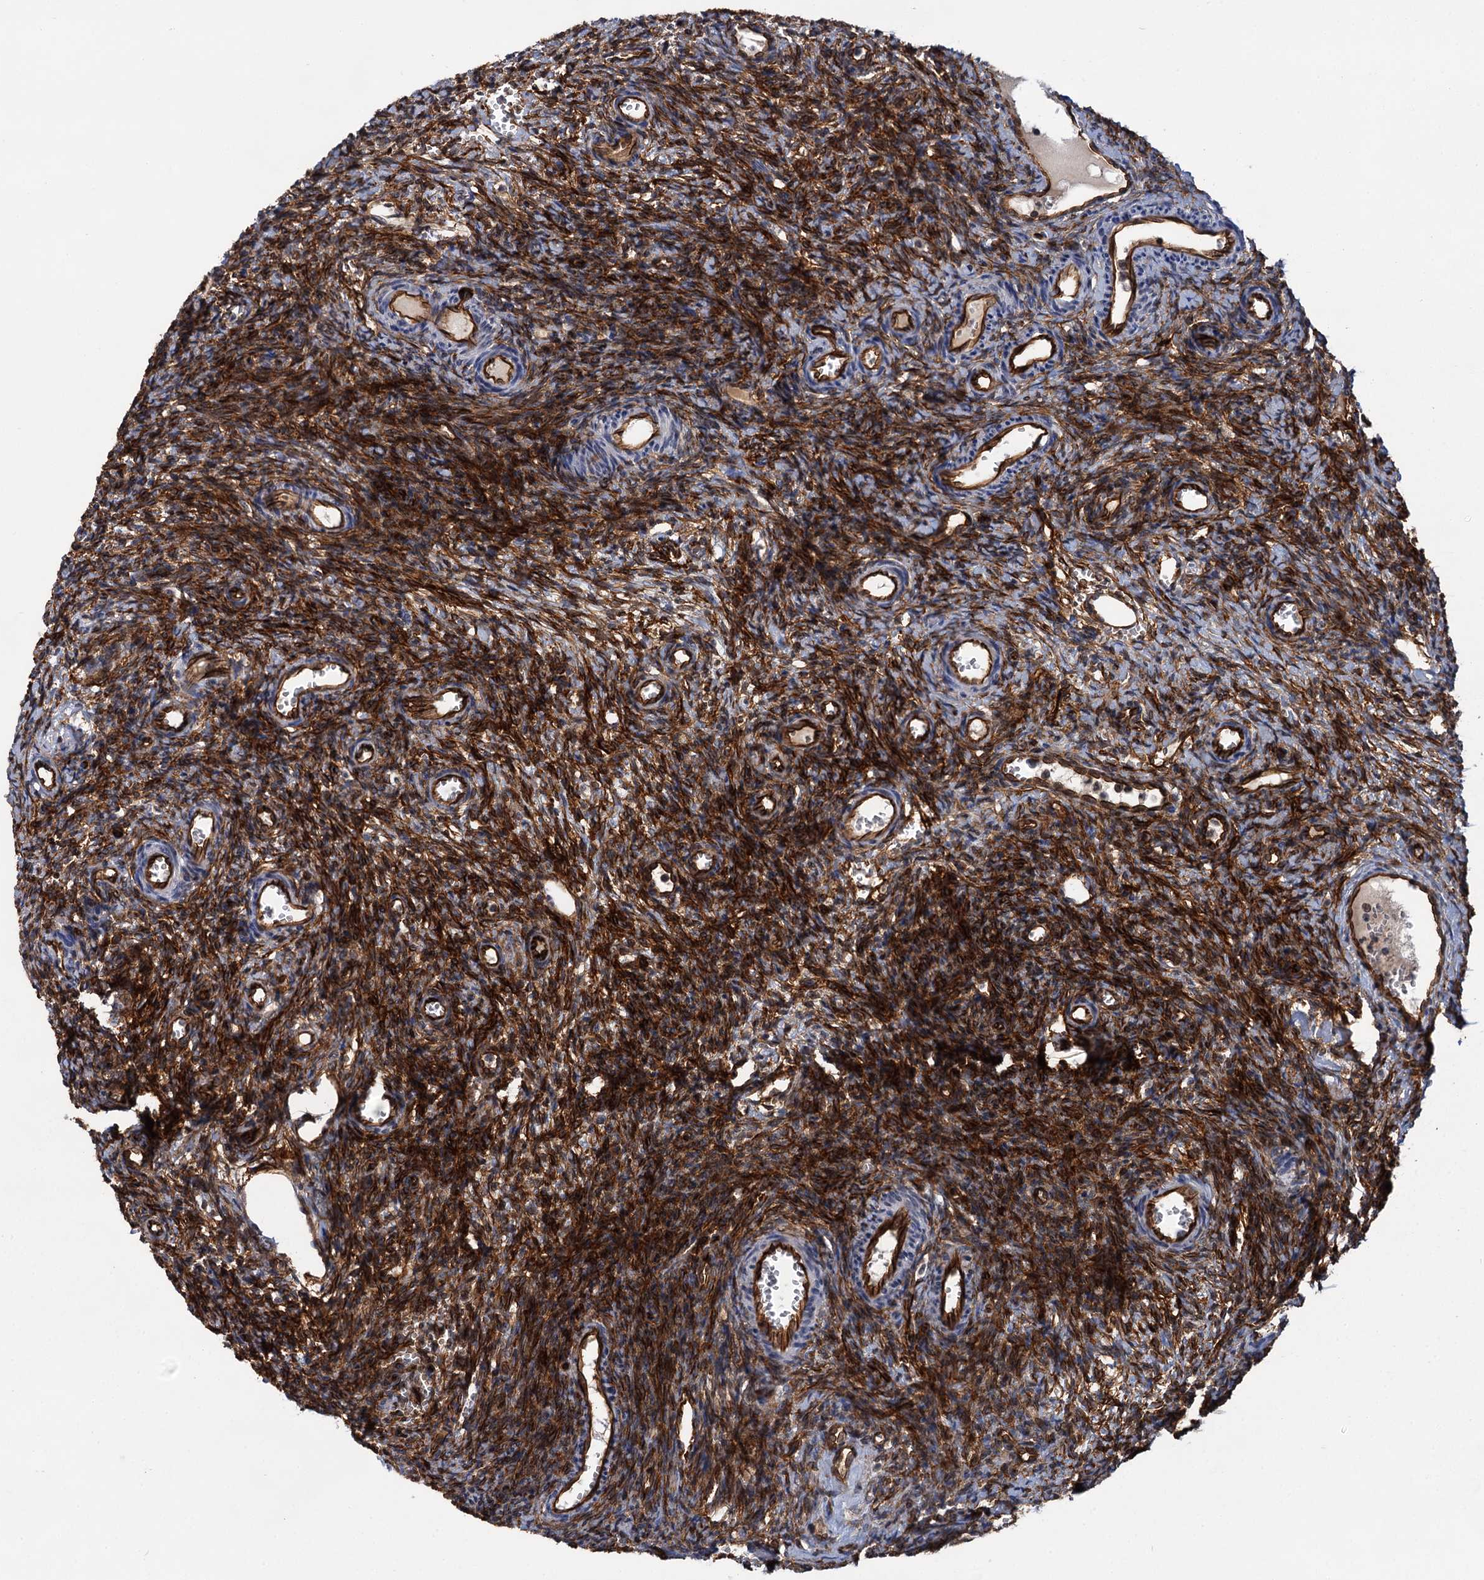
{"staining": {"intensity": "strong", "quantity": ">75%", "location": "cytoplasmic/membranous"}, "tissue": "ovary", "cell_type": "Ovarian stroma cells", "image_type": "normal", "snomed": [{"axis": "morphology", "description": "Normal tissue, NOS"}, {"axis": "topography", "description": "Ovary"}], "caption": "A high-resolution image shows IHC staining of normal ovary, which shows strong cytoplasmic/membranous positivity in approximately >75% of ovarian stroma cells.", "gene": "ABLIM1", "patient": {"sex": "female", "age": 39}}